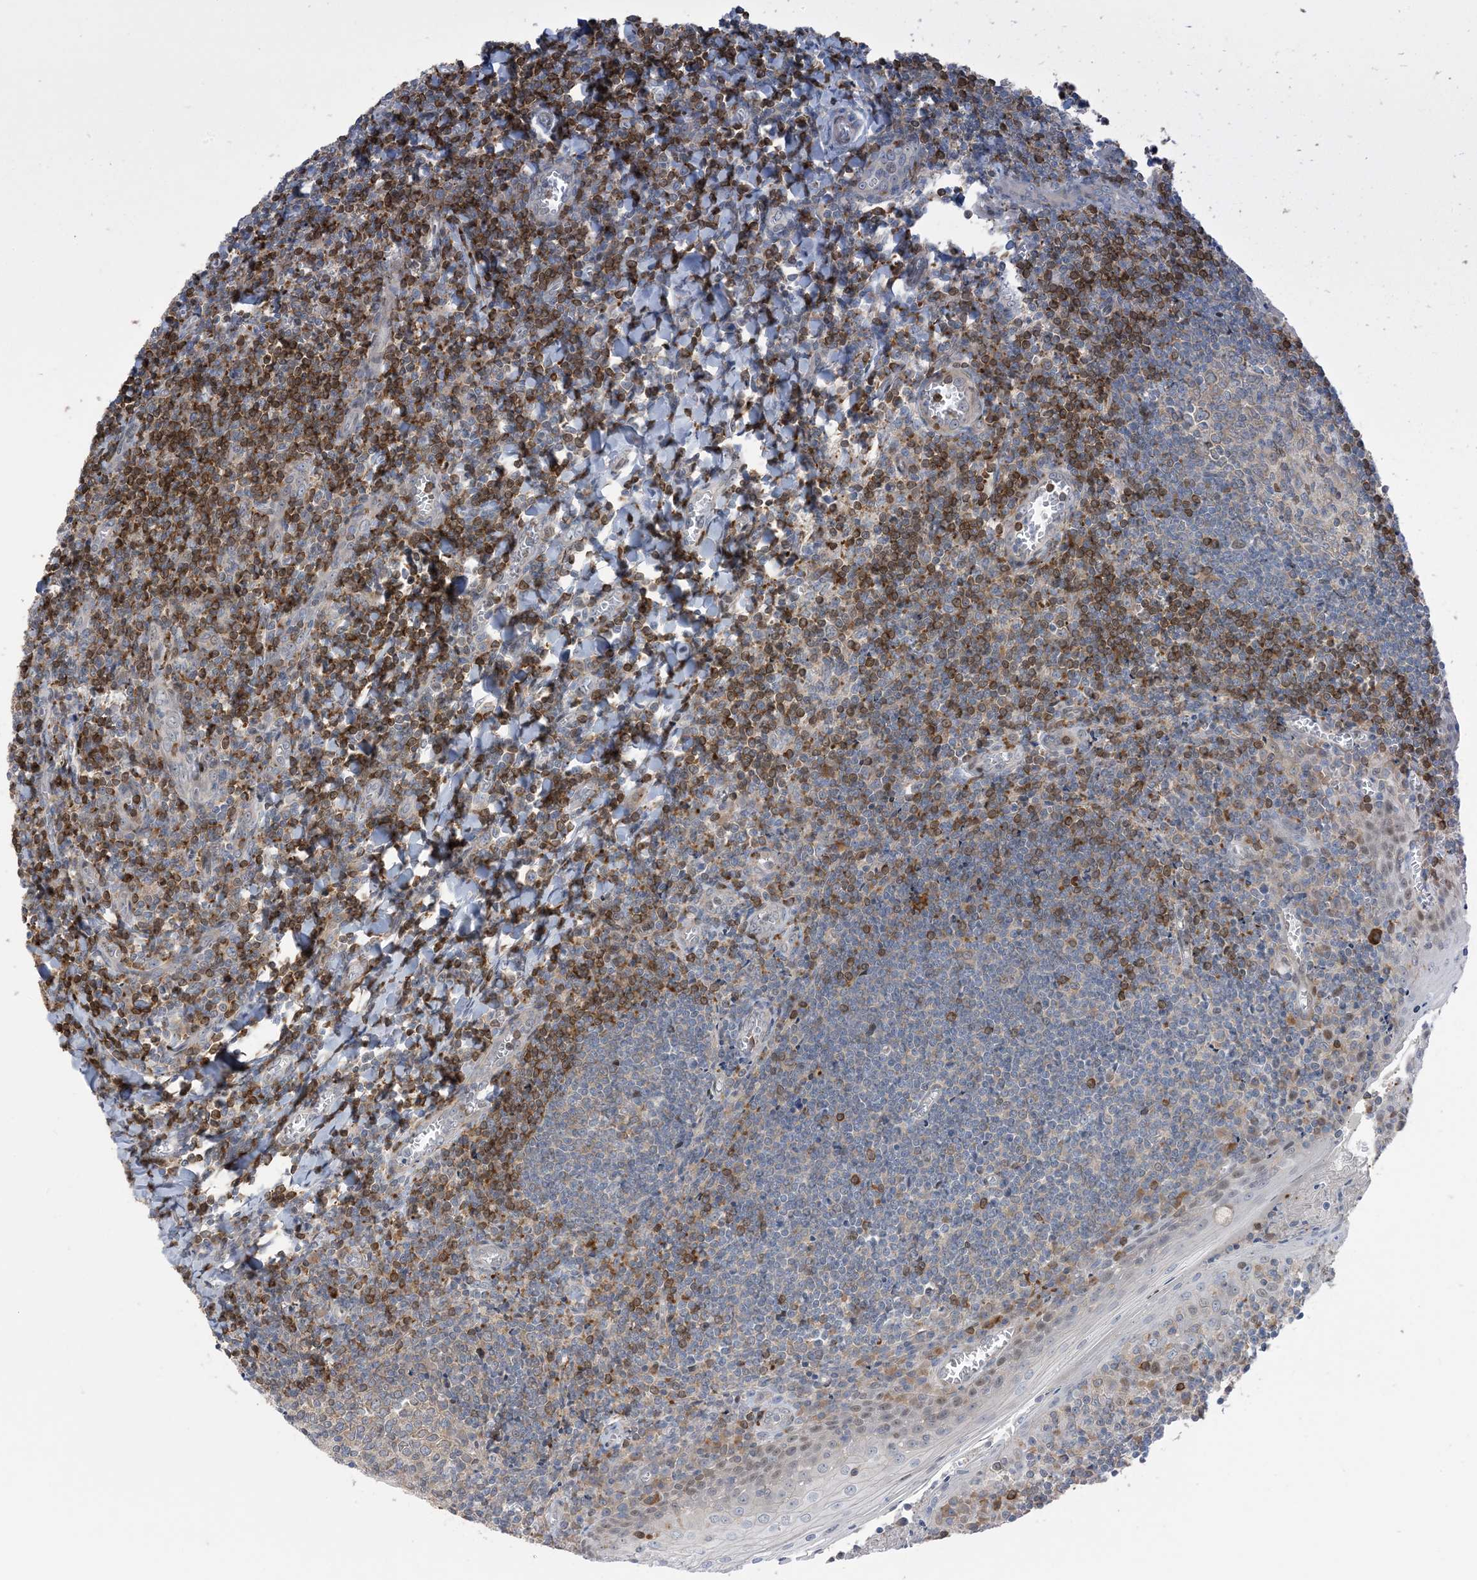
{"staining": {"intensity": "weak", "quantity": "25%-75%", "location": "cytoplasmic/membranous"}, "tissue": "tonsil", "cell_type": "Germinal center cells", "image_type": "normal", "snomed": [{"axis": "morphology", "description": "Normal tissue, NOS"}, {"axis": "topography", "description": "Tonsil"}], "caption": "Protein staining of benign tonsil reveals weak cytoplasmic/membranous expression in about 25%-75% of germinal center cells.", "gene": "ZC3H12A", "patient": {"sex": "male", "age": 27}}